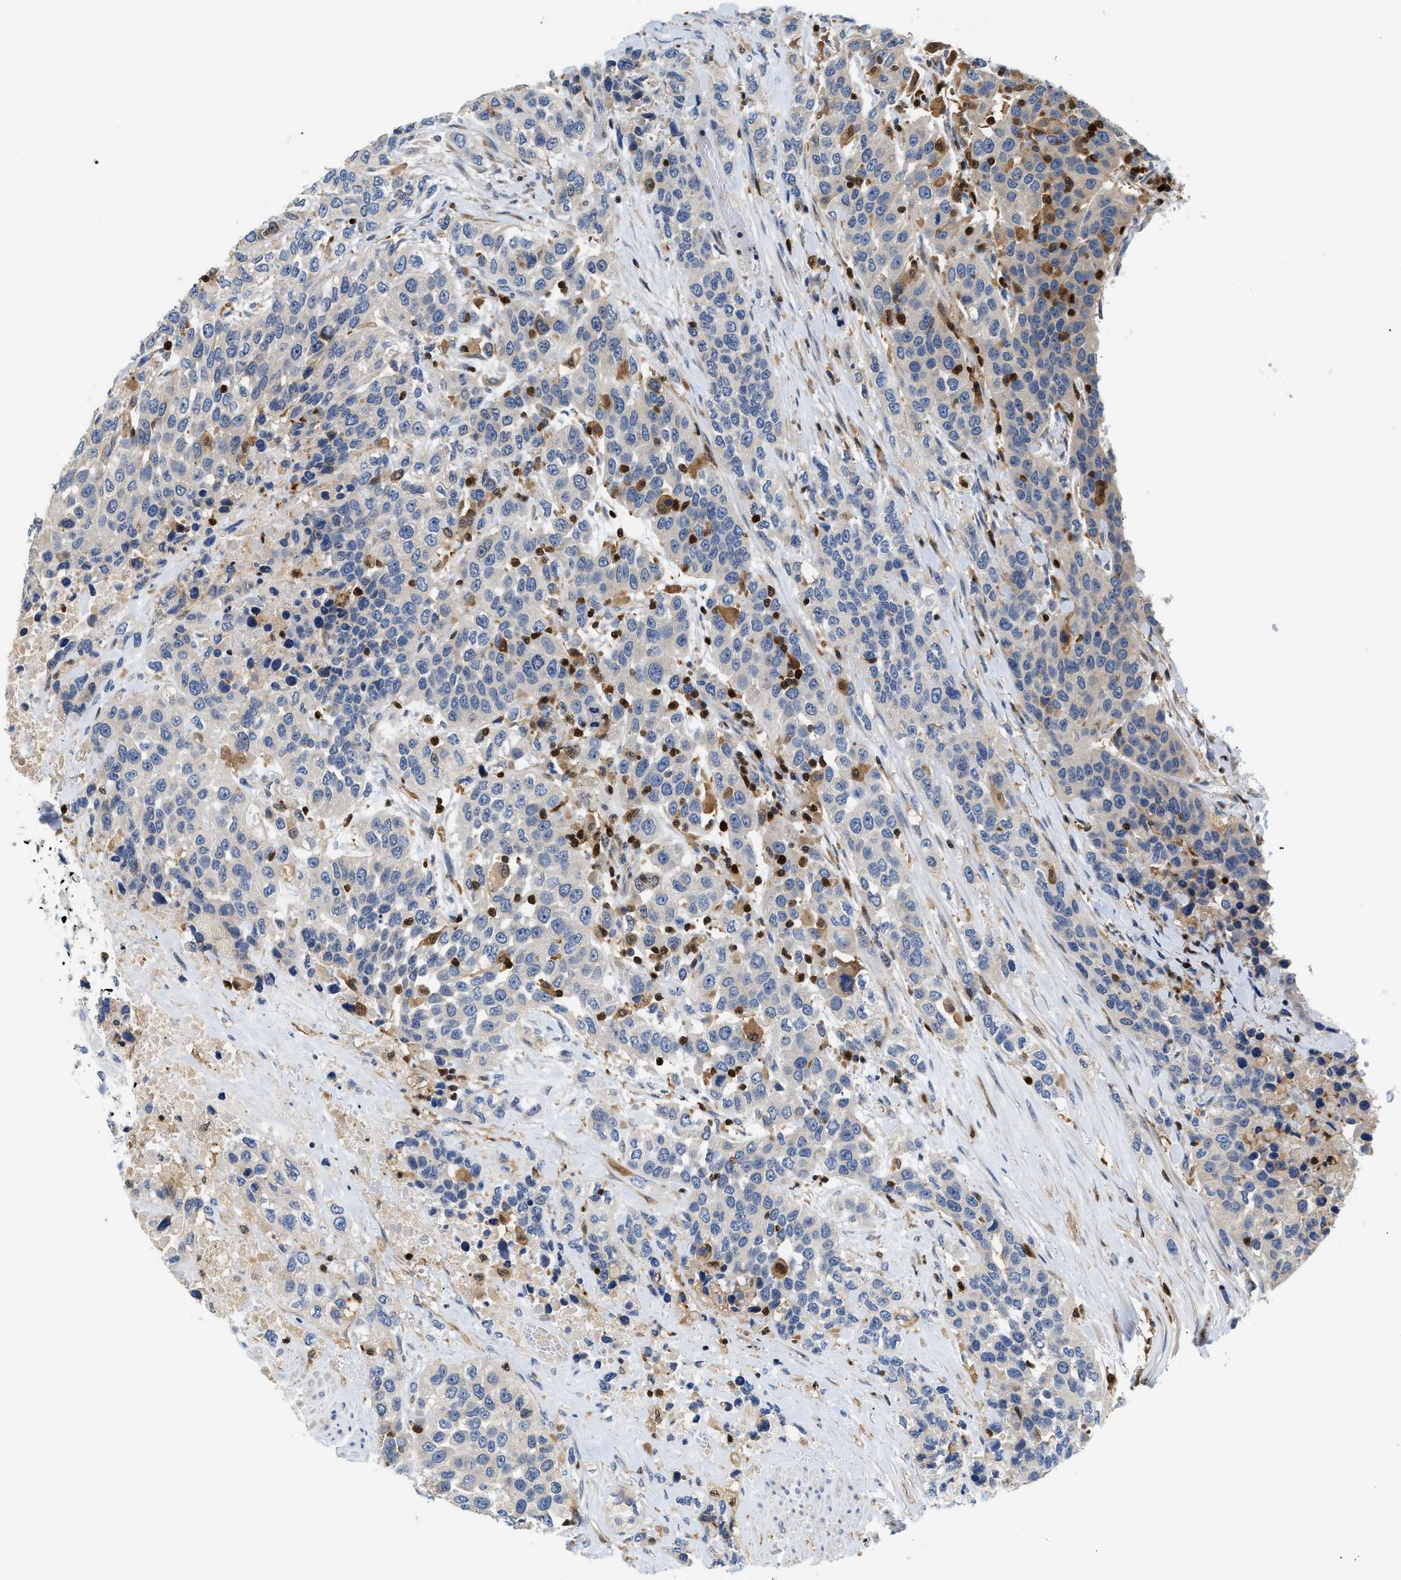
{"staining": {"intensity": "weak", "quantity": "<25%", "location": "cytoplasmic/membranous"}, "tissue": "urothelial cancer", "cell_type": "Tumor cells", "image_type": "cancer", "snomed": [{"axis": "morphology", "description": "Urothelial carcinoma, High grade"}, {"axis": "topography", "description": "Urinary bladder"}], "caption": "Immunohistochemical staining of high-grade urothelial carcinoma reveals no significant expression in tumor cells.", "gene": "SLIT2", "patient": {"sex": "female", "age": 80}}